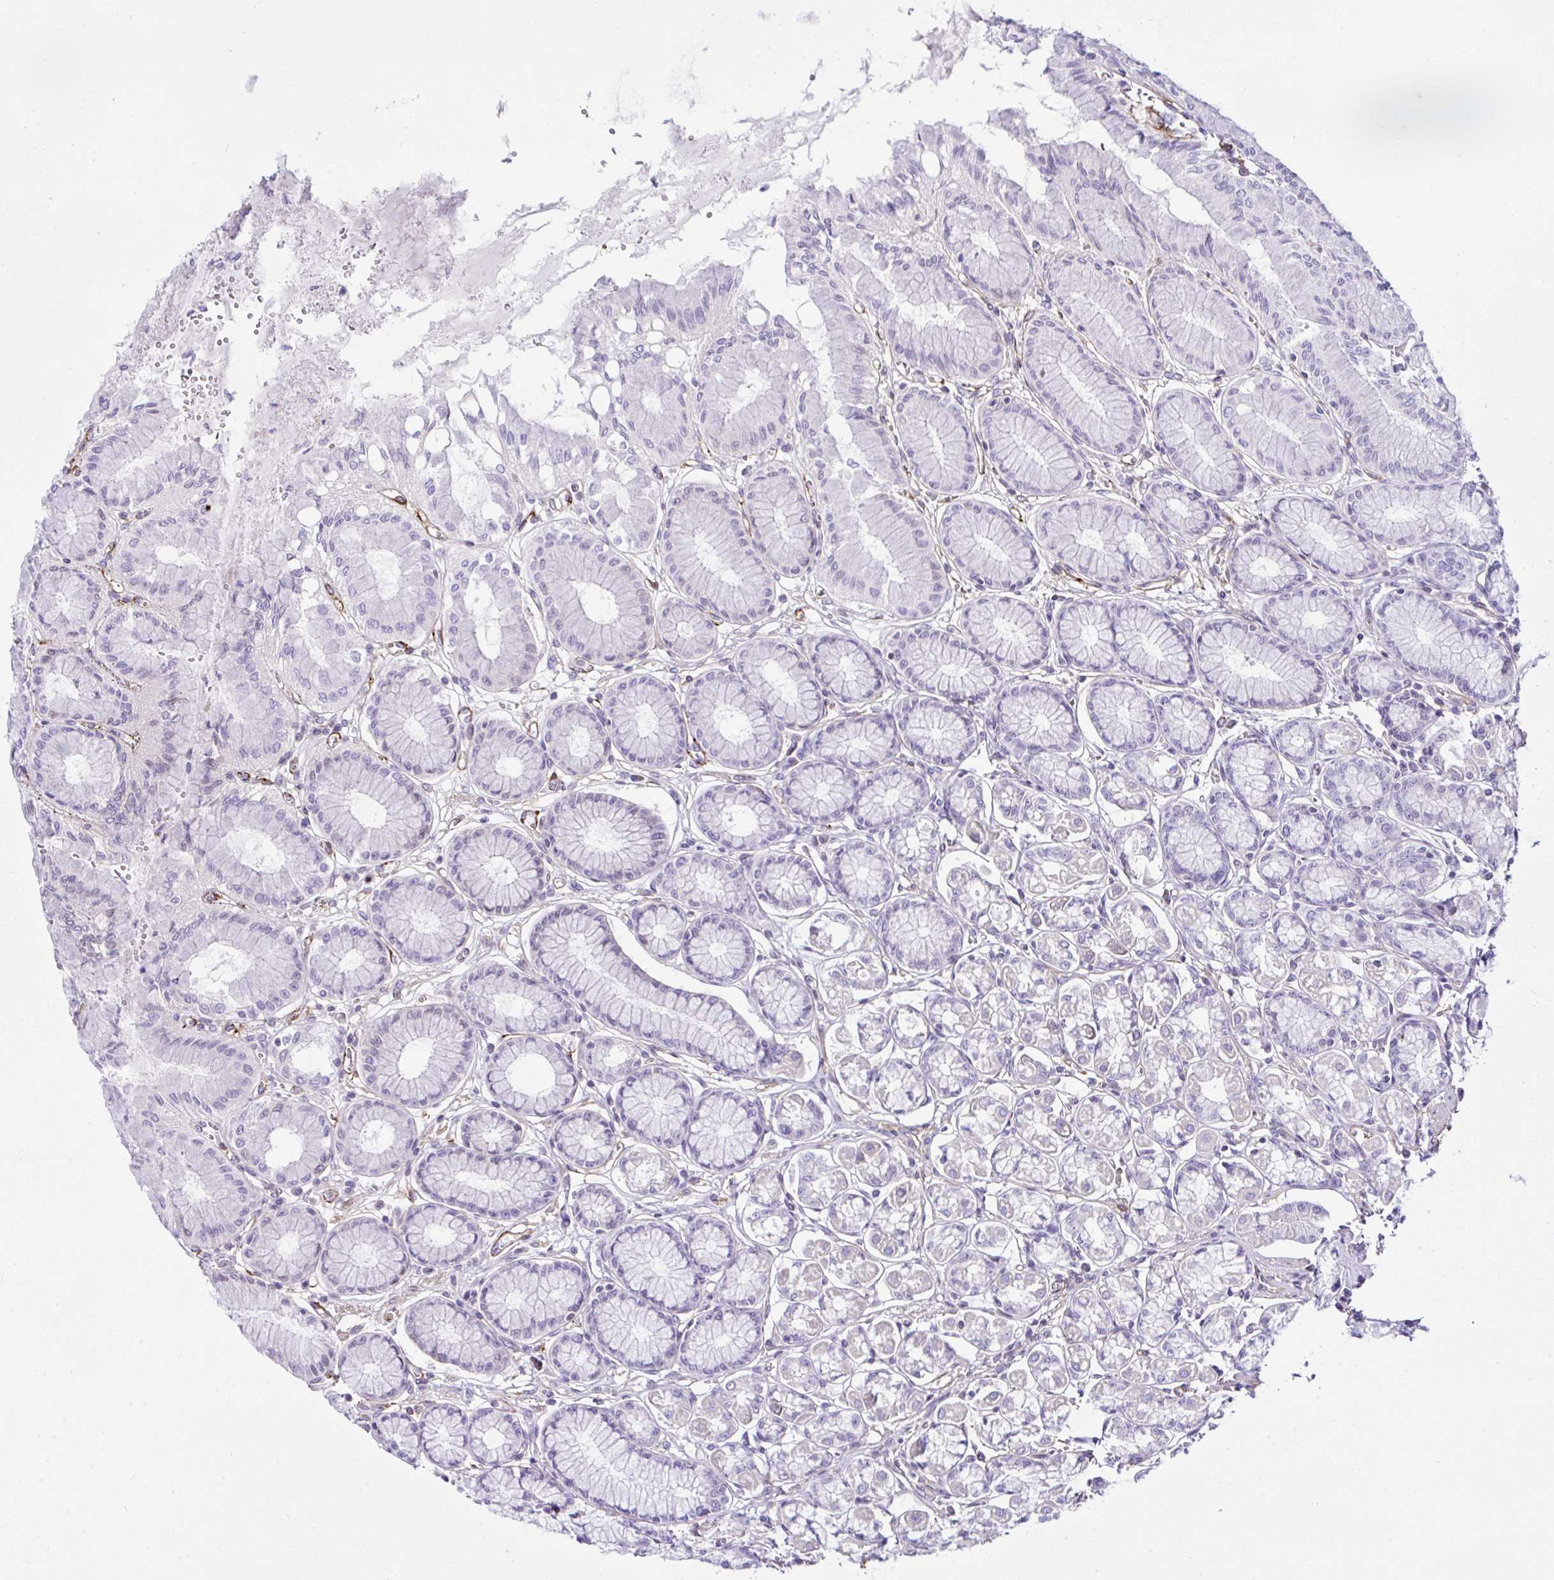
{"staining": {"intensity": "strong", "quantity": "<25%", "location": "cytoplasmic/membranous"}, "tissue": "stomach", "cell_type": "Glandular cells", "image_type": "normal", "snomed": [{"axis": "morphology", "description": "Normal tissue, NOS"}, {"axis": "topography", "description": "Stomach"}, {"axis": "topography", "description": "Stomach, lower"}], "caption": "DAB (3,3'-diaminobenzidine) immunohistochemical staining of unremarkable stomach exhibits strong cytoplasmic/membranous protein staining in about <25% of glandular cells. (DAB (3,3'-diaminobenzidine) IHC, brown staining for protein, blue staining for nuclei).", "gene": "FBXO34", "patient": {"sex": "male", "age": 76}}